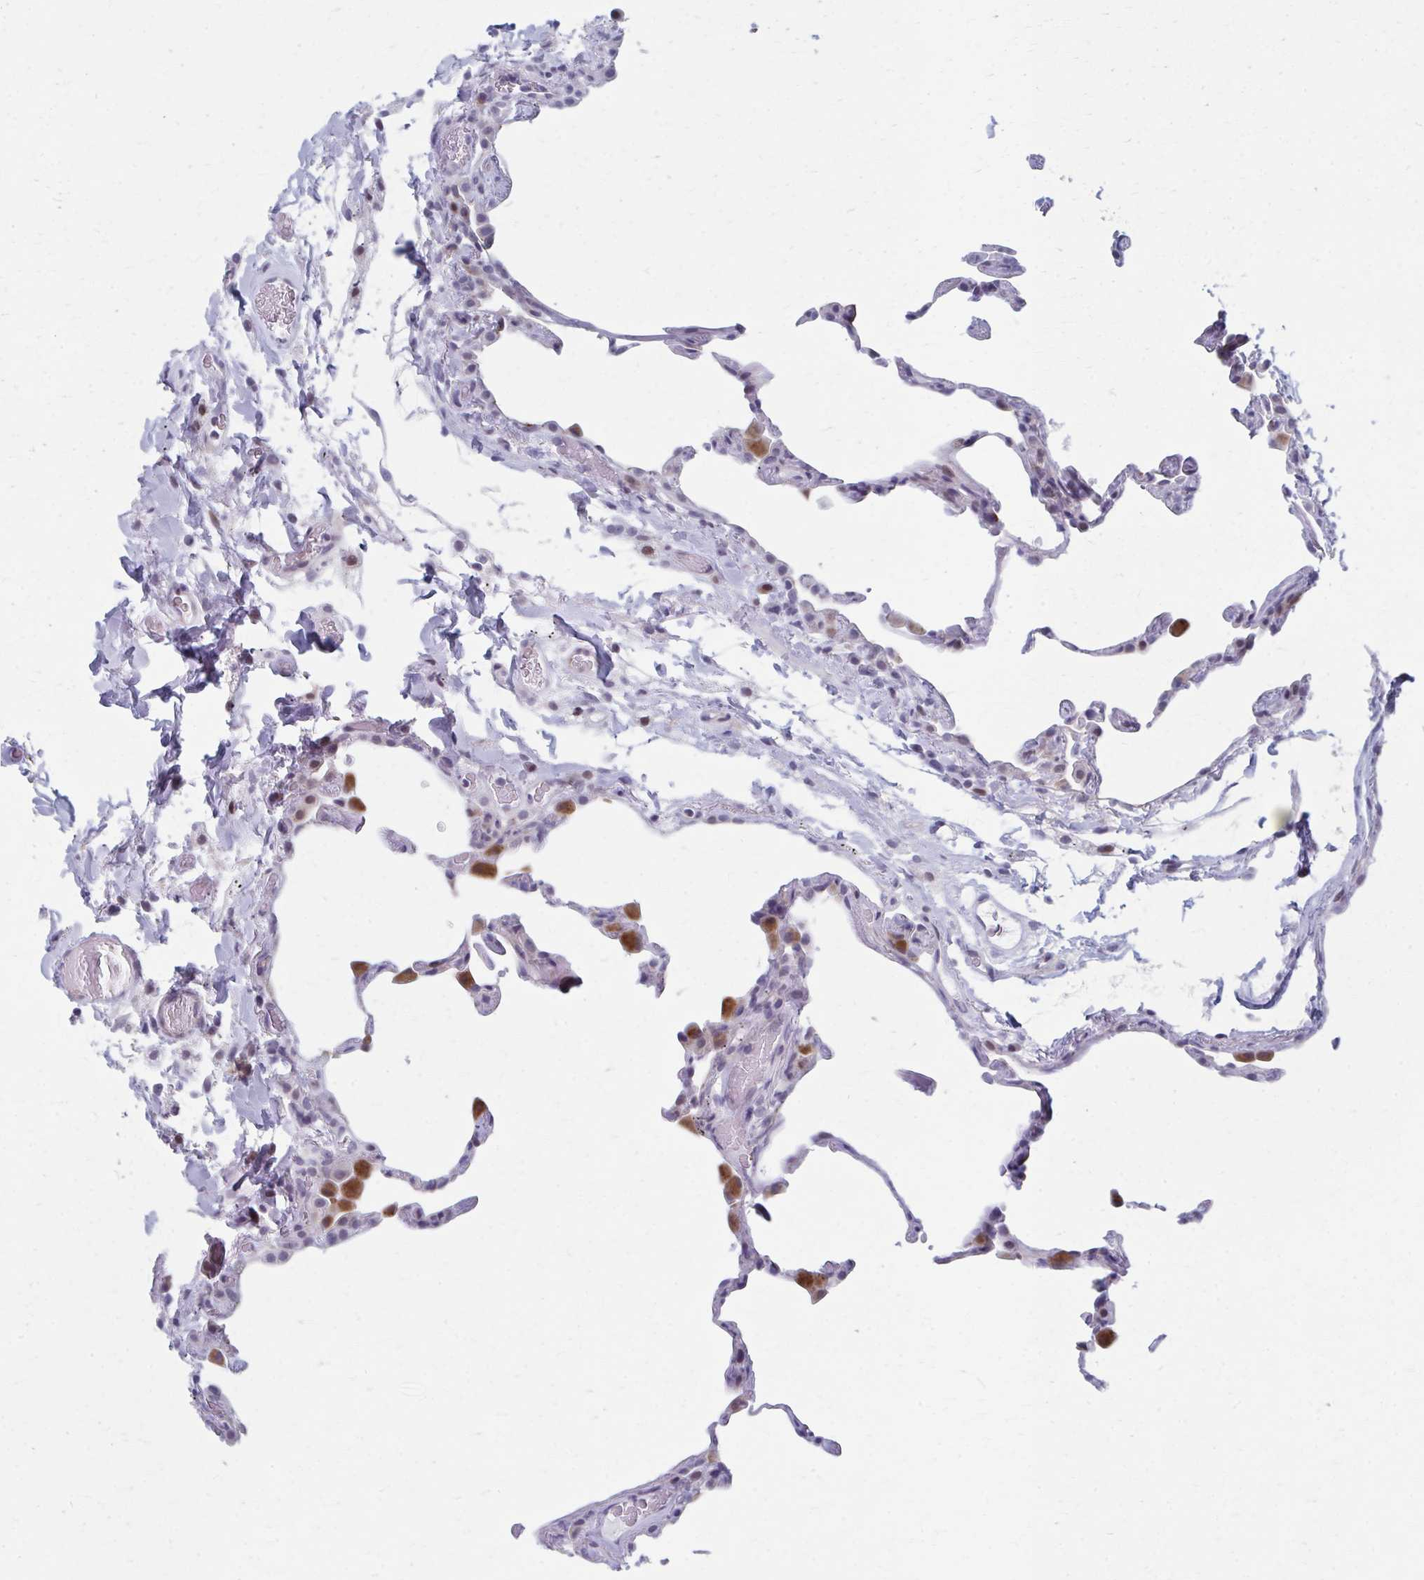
{"staining": {"intensity": "negative", "quantity": "none", "location": "none"}, "tissue": "lung", "cell_type": "Alveolar cells", "image_type": "normal", "snomed": [{"axis": "morphology", "description": "Normal tissue, NOS"}, {"axis": "topography", "description": "Lung"}], "caption": "Image shows no significant protein staining in alveolar cells of benign lung. (Immunohistochemistry (ihc), brightfield microscopy, high magnification).", "gene": "ABHD16B", "patient": {"sex": "female", "age": 57}}